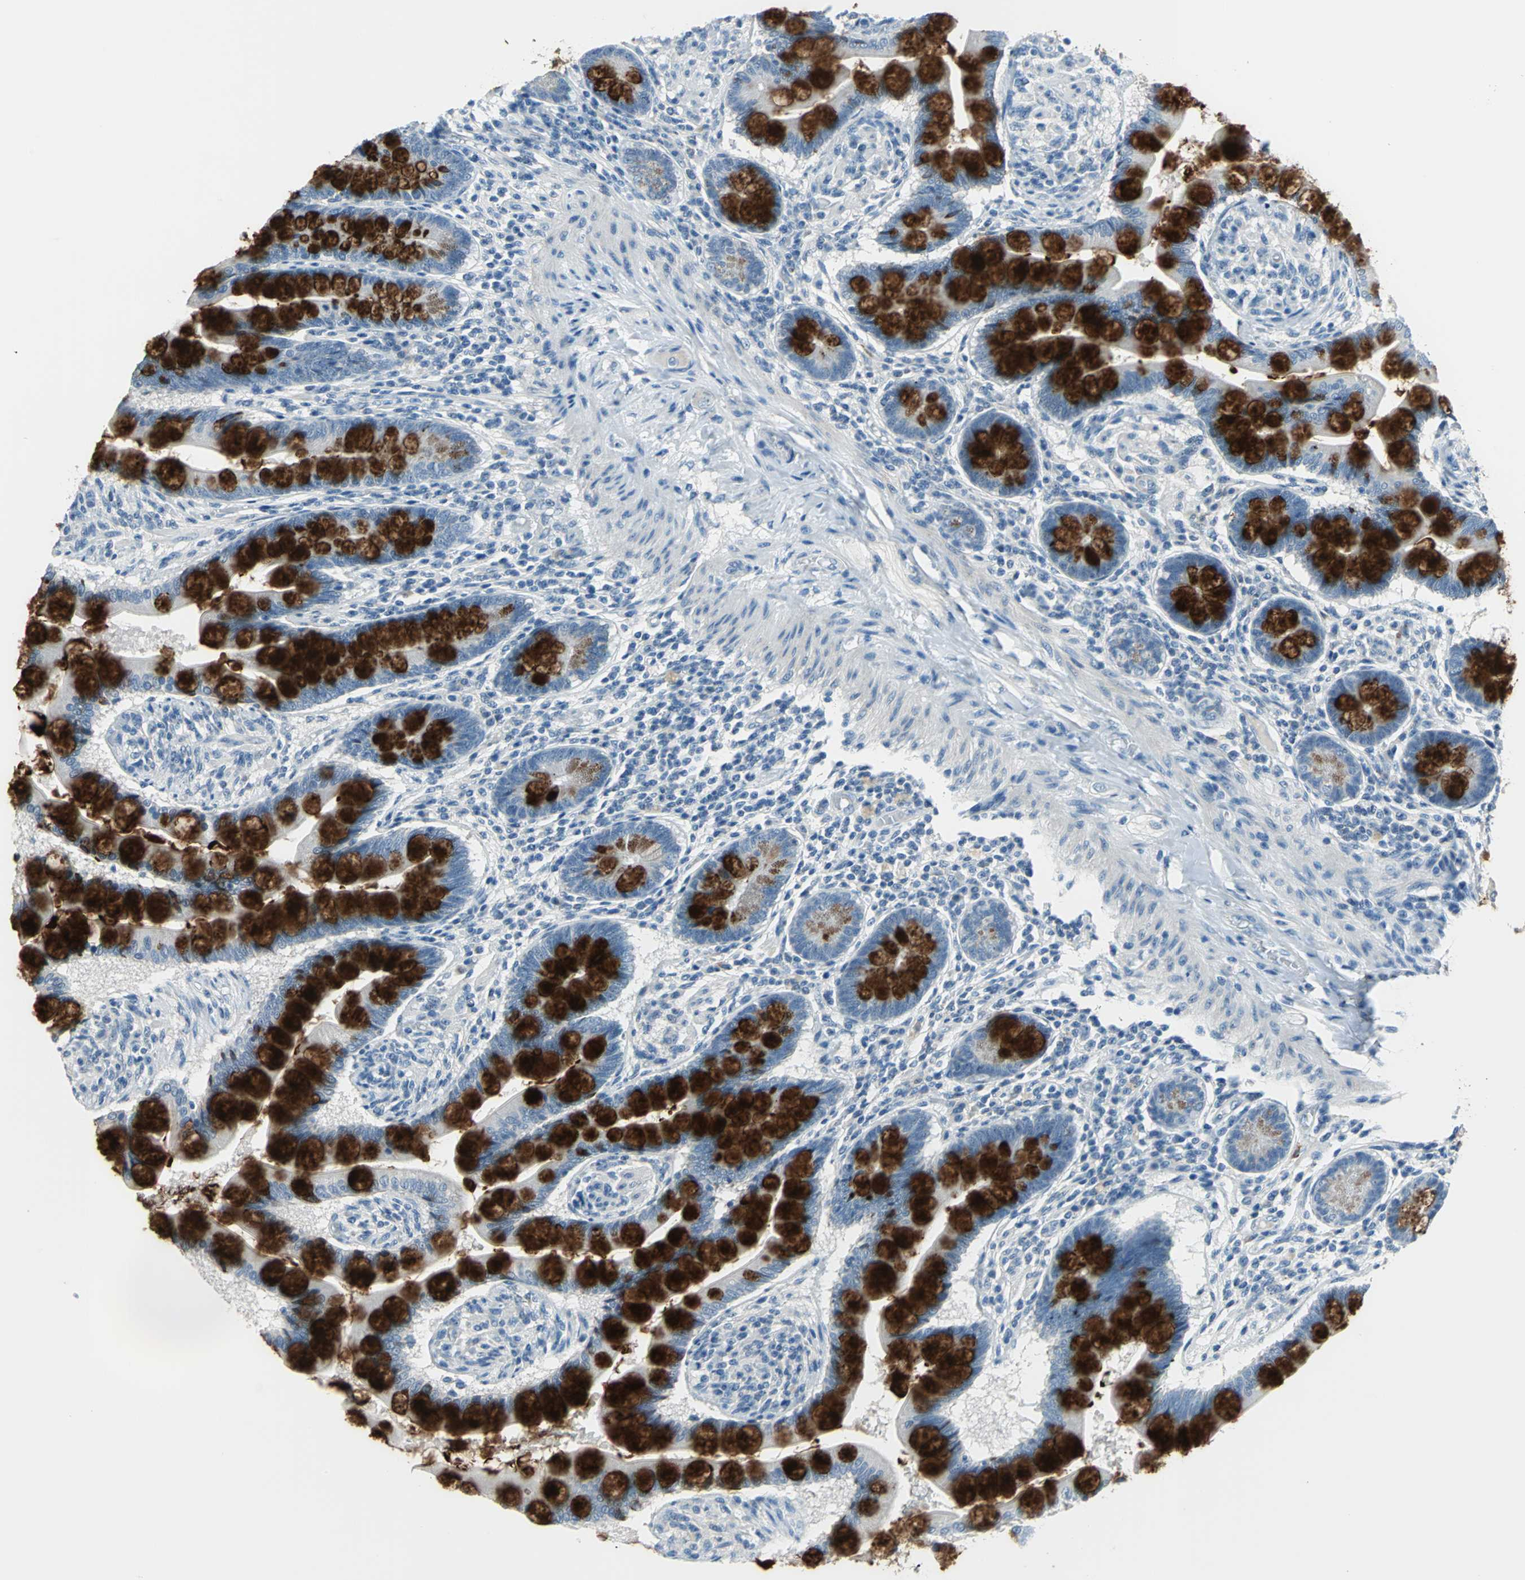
{"staining": {"intensity": "strong", "quantity": ">75%", "location": "cytoplasmic/membranous"}, "tissue": "small intestine", "cell_type": "Glandular cells", "image_type": "normal", "snomed": [{"axis": "morphology", "description": "Normal tissue, NOS"}, {"axis": "topography", "description": "Small intestine"}], "caption": "A micrograph showing strong cytoplasmic/membranous positivity in approximately >75% of glandular cells in normal small intestine, as visualized by brown immunohistochemical staining.", "gene": "MUC4", "patient": {"sex": "male", "age": 41}}